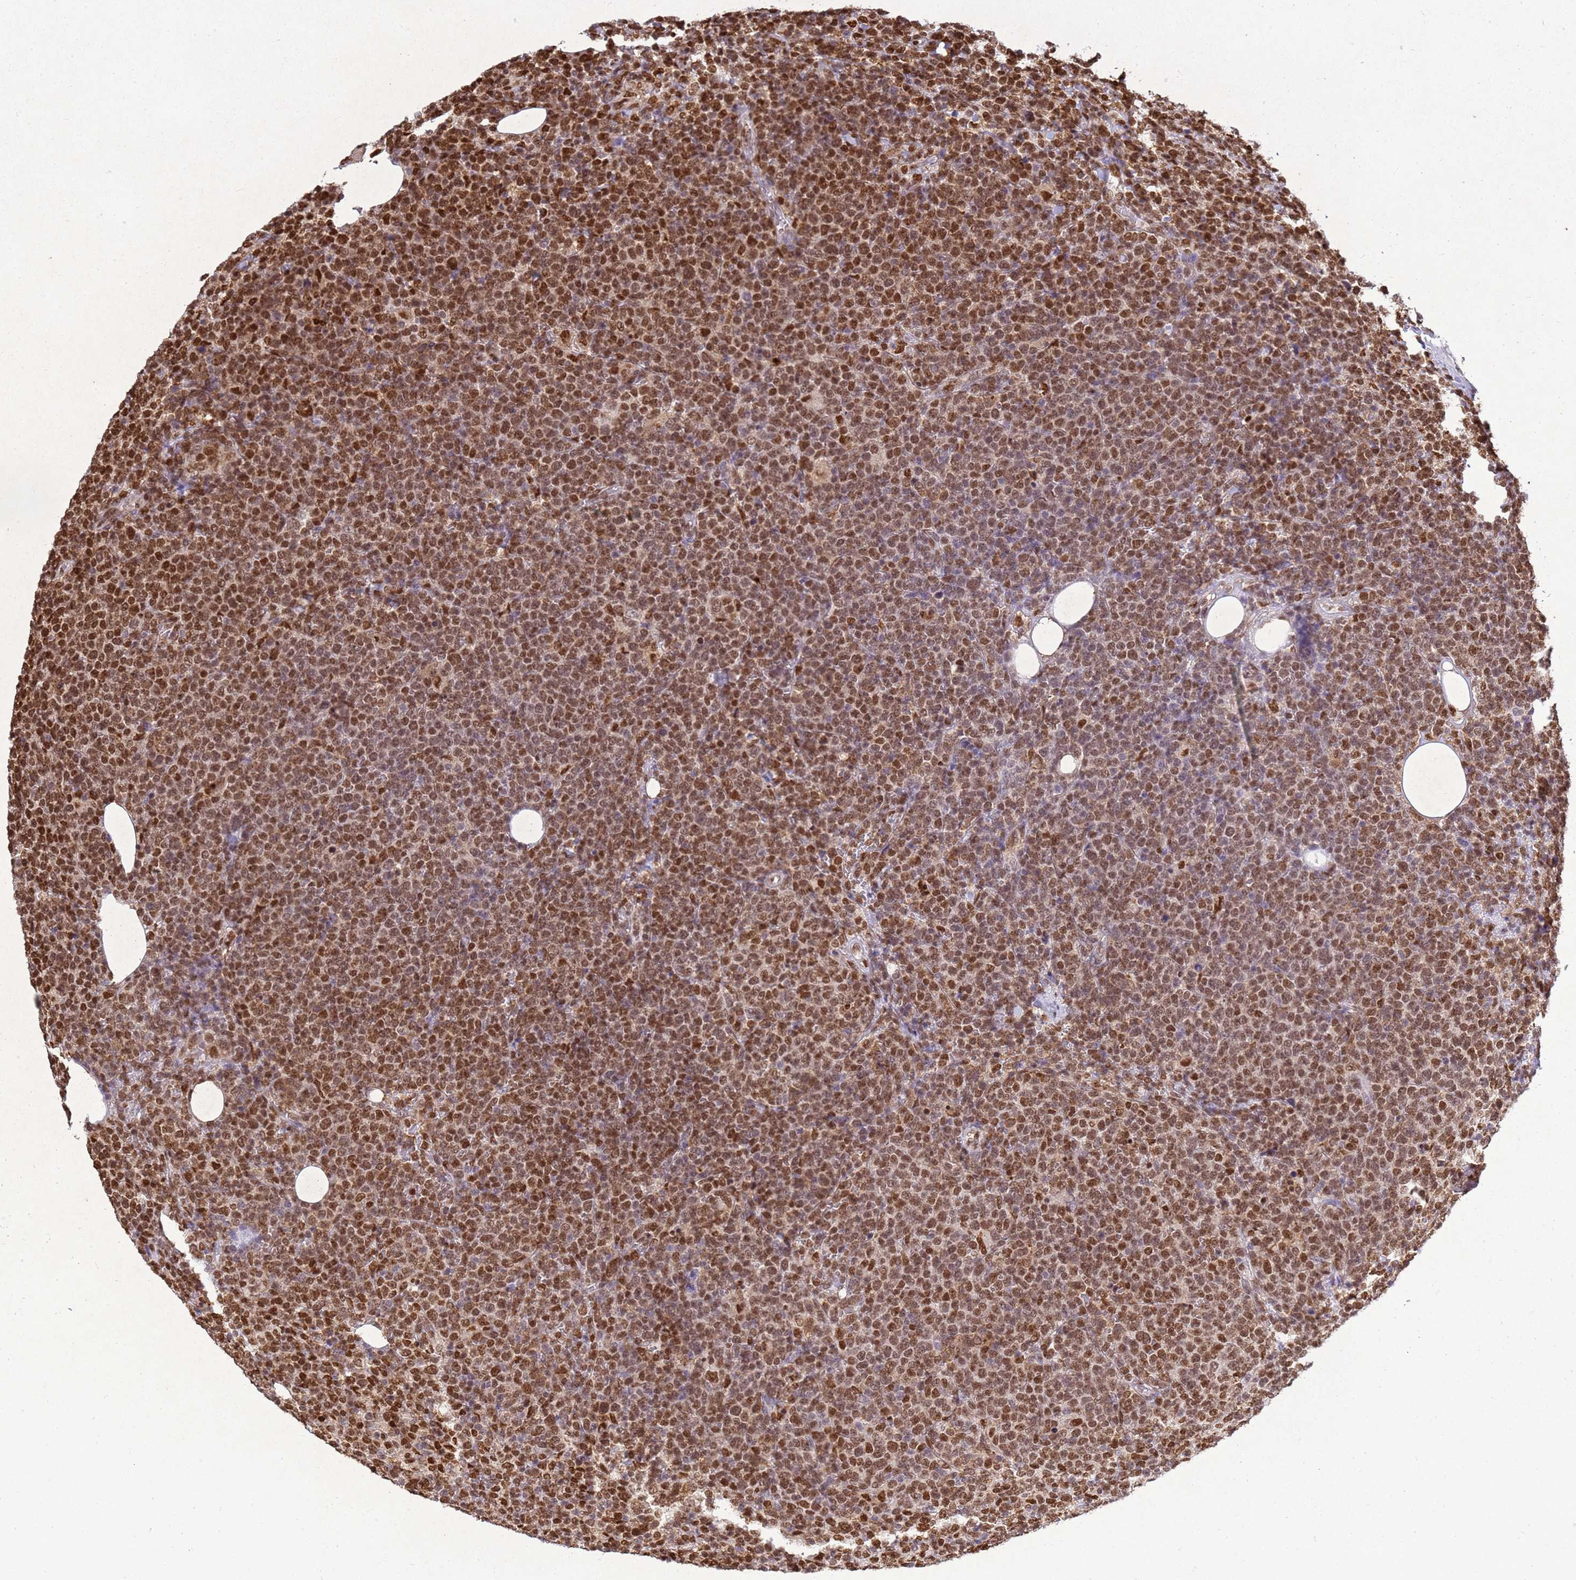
{"staining": {"intensity": "moderate", "quantity": ">75%", "location": "nuclear"}, "tissue": "lymphoma", "cell_type": "Tumor cells", "image_type": "cancer", "snomed": [{"axis": "morphology", "description": "Malignant lymphoma, non-Hodgkin's type, High grade"}, {"axis": "topography", "description": "Lymph node"}], "caption": "About >75% of tumor cells in malignant lymphoma, non-Hodgkin's type (high-grade) reveal moderate nuclear protein staining as visualized by brown immunohistochemical staining.", "gene": "APEX1", "patient": {"sex": "male", "age": 61}}